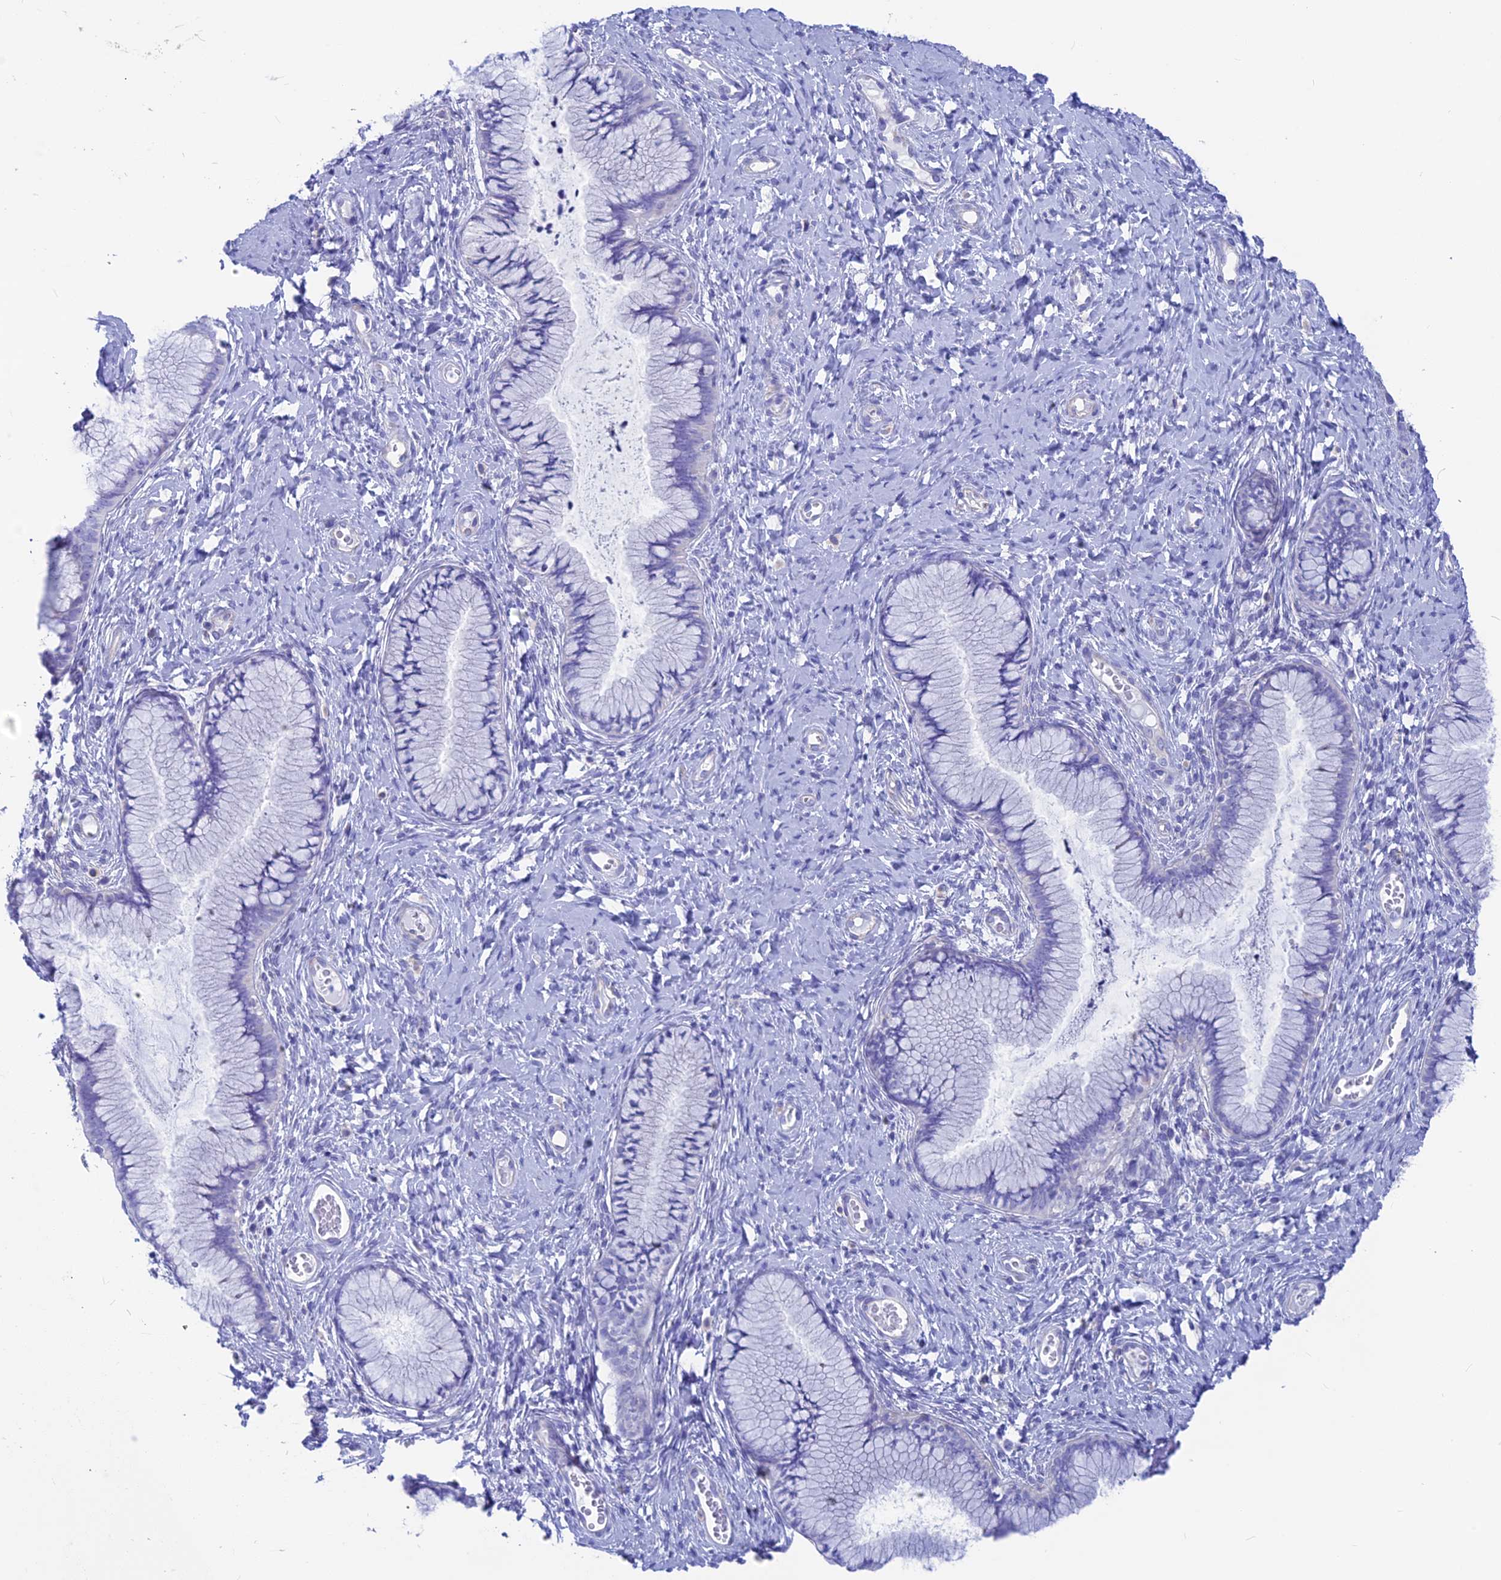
{"staining": {"intensity": "negative", "quantity": "none", "location": "none"}, "tissue": "cervix", "cell_type": "Glandular cells", "image_type": "normal", "snomed": [{"axis": "morphology", "description": "Normal tissue, NOS"}, {"axis": "topography", "description": "Cervix"}], "caption": "IHC histopathology image of normal cervix: human cervix stained with DAB (3,3'-diaminobenzidine) shows no significant protein expression in glandular cells. (Brightfield microscopy of DAB immunohistochemistry (IHC) at high magnification).", "gene": "GNGT2", "patient": {"sex": "female", "age": 42}}